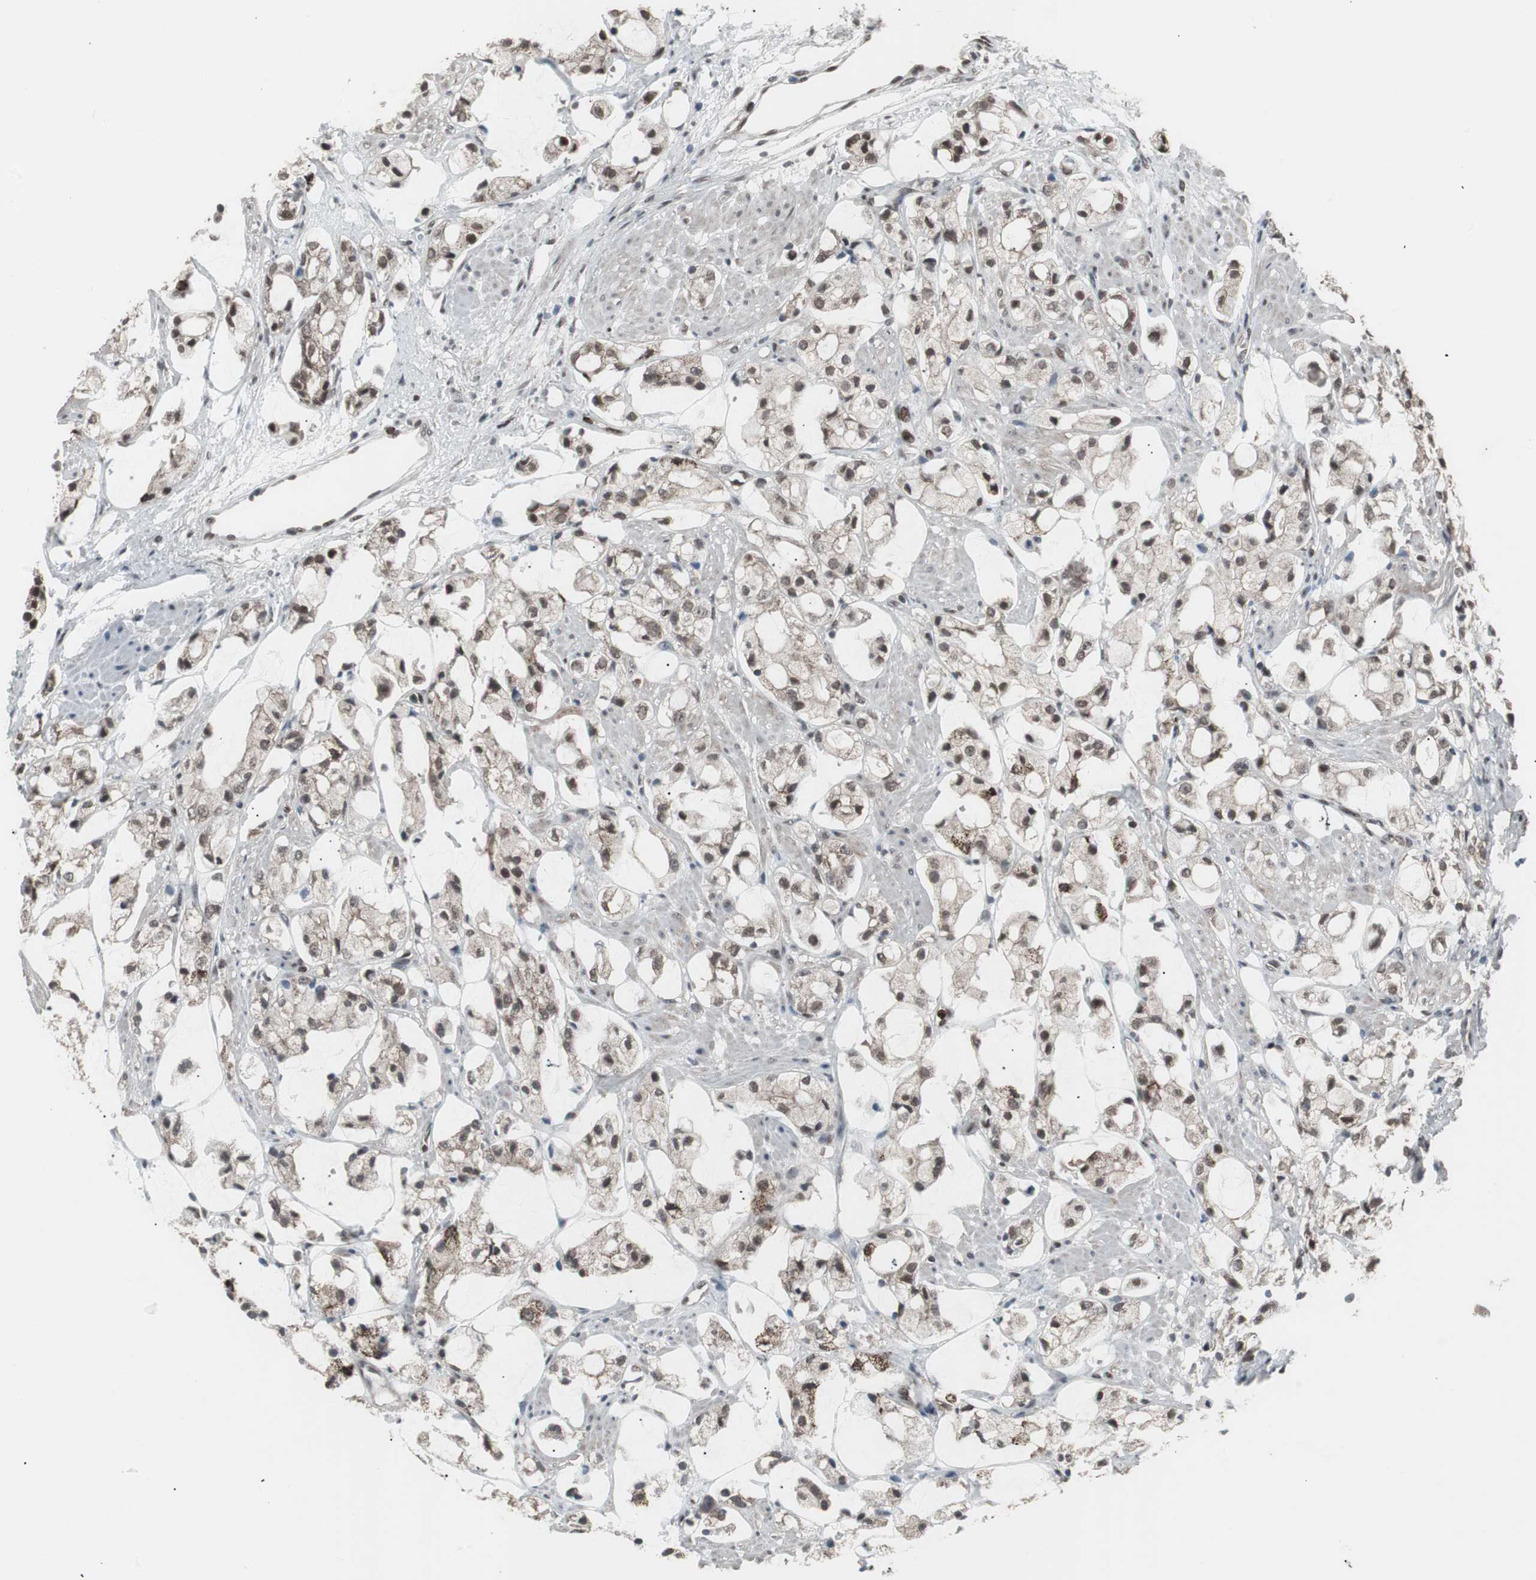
{"staining": {"intensity": "moderate", "quantity": ">75%", "location": "cytoplasmic/membranous,nuclear"}, "tissue": "prostate cancer", "cell_type": "Tumor cells", "image_type": "cancer", "snomed": [{"axis": "morphology", "description": "Adenocarcinoma, High grade"}, {"axis": "topography", "description": "Prostate"}], "caption": "A histopathology image of human prostate high-grade adenocarcinoma stained for a protein reveals moderate cytoplasmic/membranous and nuclear brown staining in tumor cells. Nuclei are stained in blue.", "gene": "RXRA", "patient": {"sex": "male", "age": 85}}